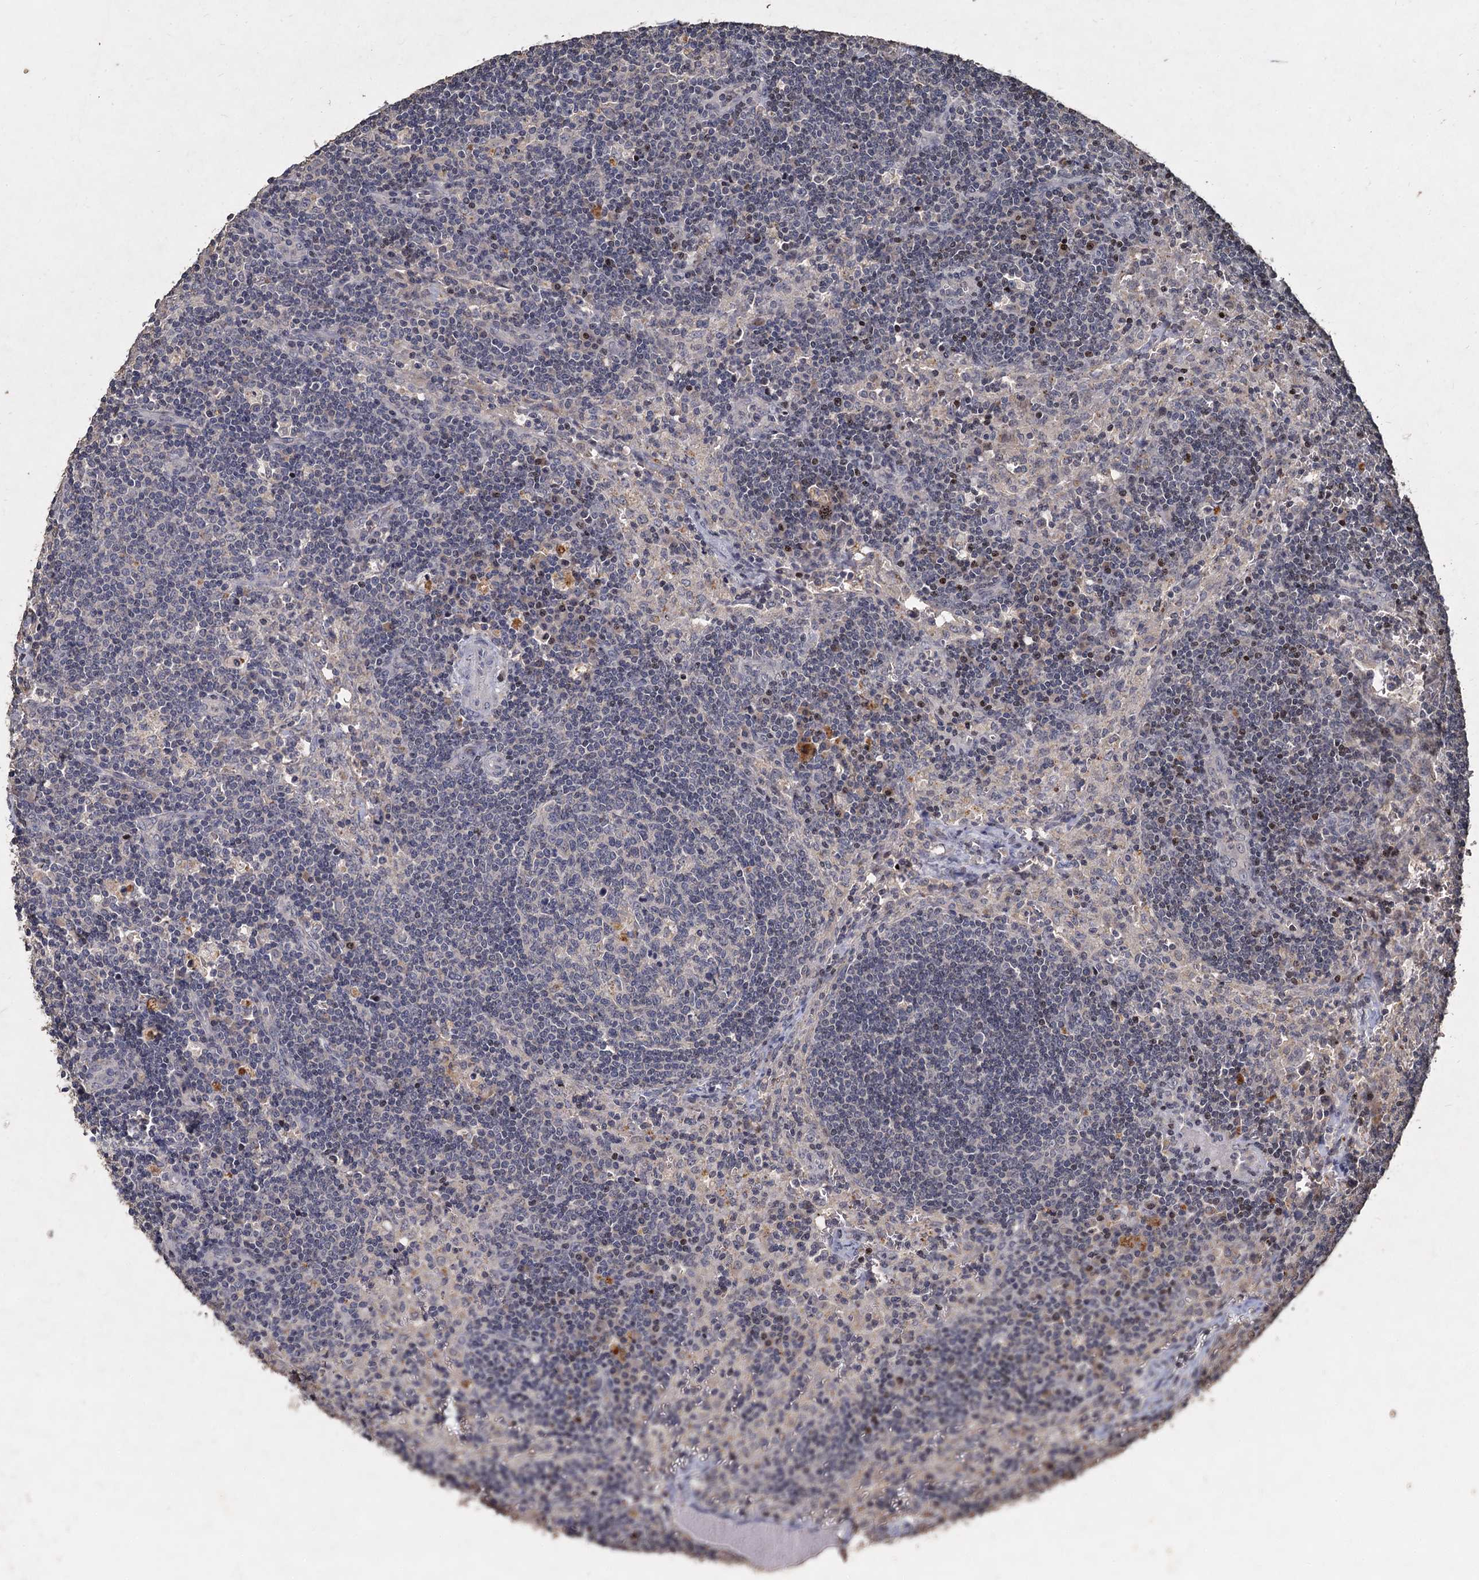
{"staining": {"intensity": "negative", "quantity": "none", "location": "none"}, "tissue": "lymph node", "cell_type": "Germinal center cells", "image_type": "normal", "snomed": [{"axis": "morphology", "description": "Normal tissue, NOS"}, {"axis": "topography", "description": "Lymph node"}], "caption": "A high-resolution image shows immunohistochemistry staining of normal lymph node, which shows no significant expression in germinal center cells.", "gene": "CCDC61", "patient": {"sex": "male", "age": 58}}